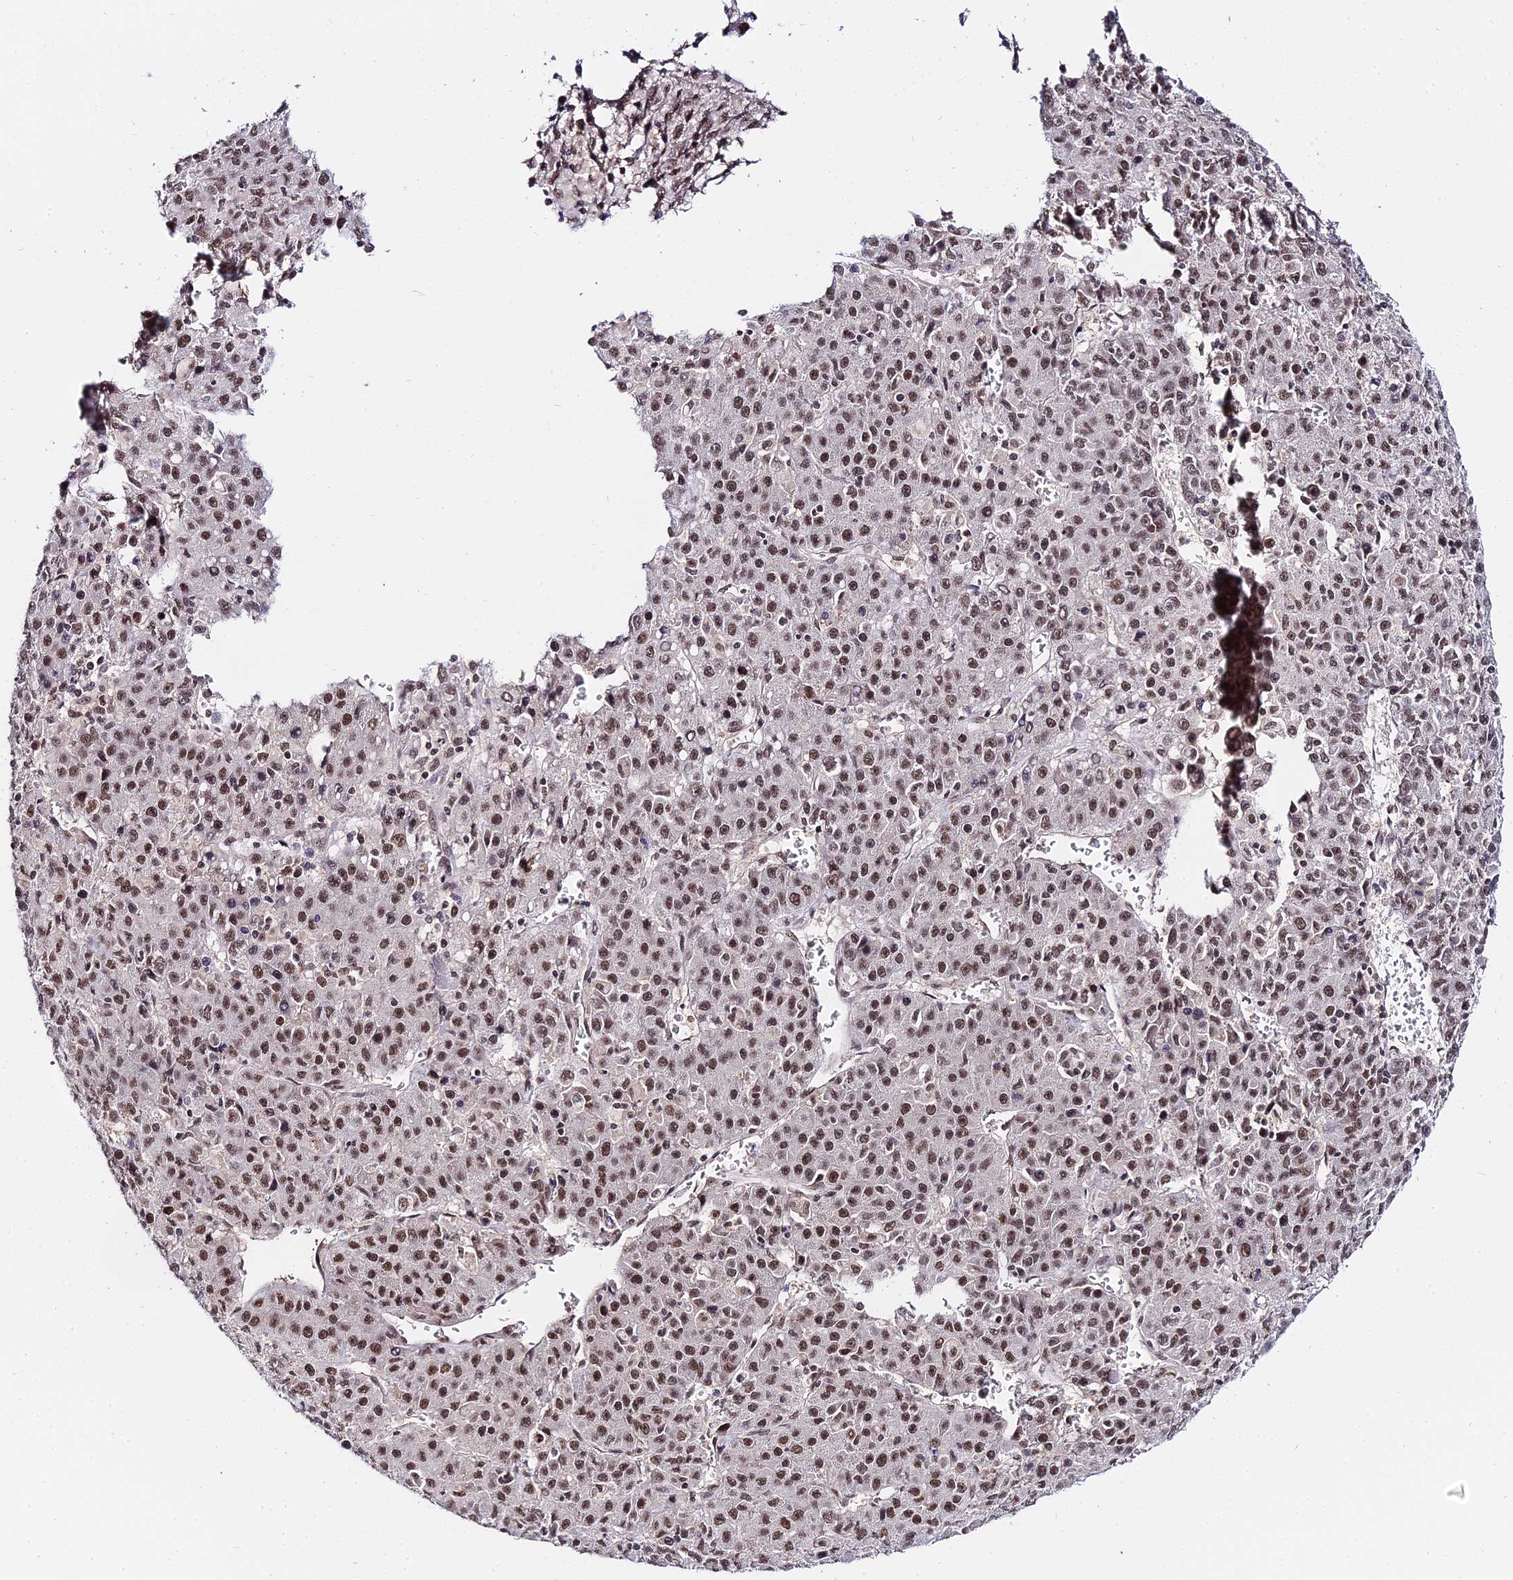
{"staining": {"intensity": "strong", "quantity": ">75%", "location": "nuclear"}, "tissue": "liver cancer", "cell_type": "Tumor cells", "image_type": "cancer", "snomed": [{"axis": "morphology", "description": "Carcinoma, Hepatocellular, NOS"}, {"axis": "topography", "description": "Liver"}], "caption": "The immunohistochemical stain labels strong nuclear staining in tumor cells of liver hepatocellular carcinoma tissue. (DAB IHC with brightfield microscopy, high magnification).", "gene": "EXOSC3", "patient": {"sex": "female", "age": 53}}